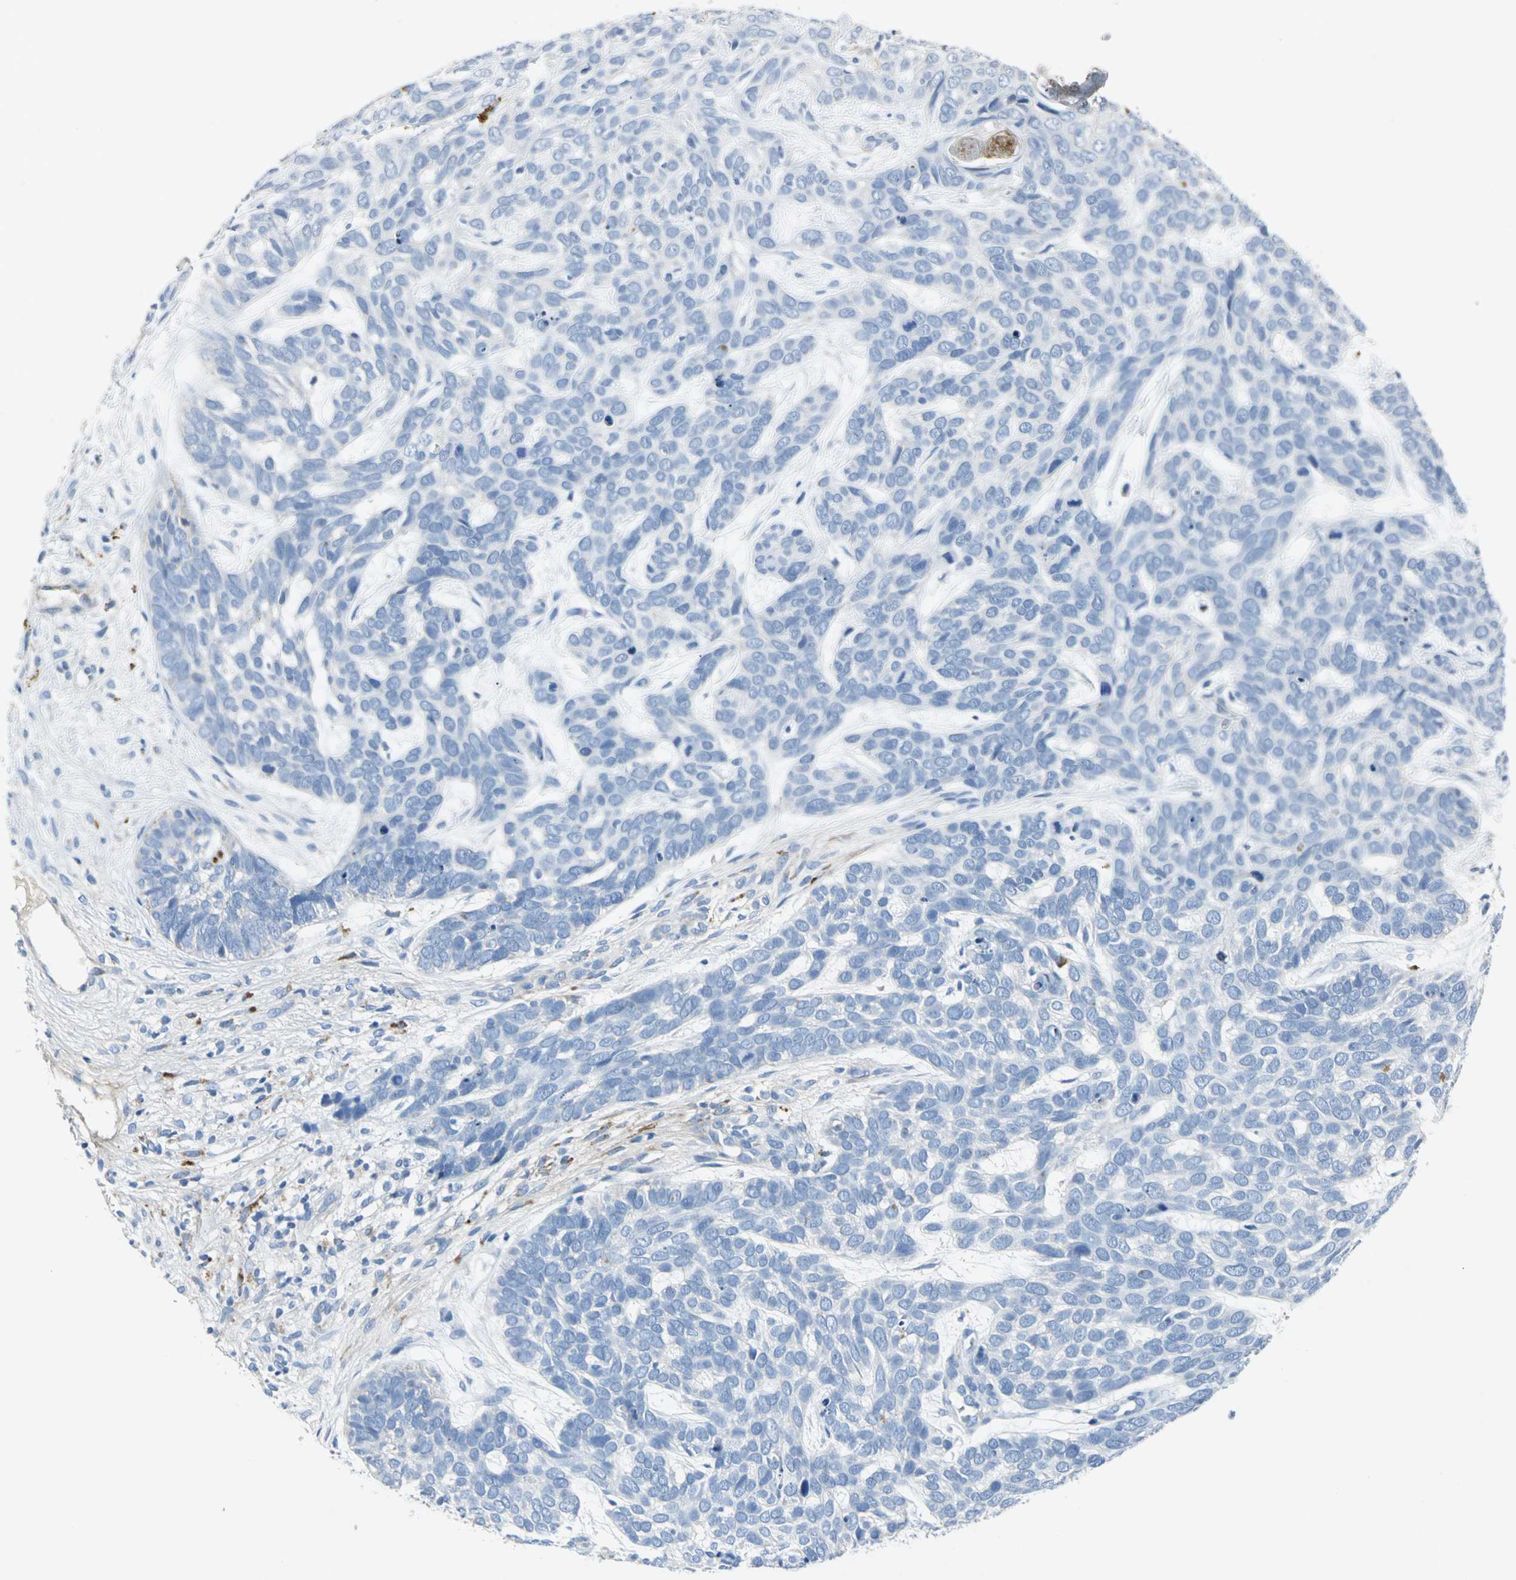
{"staining": {"intensity": "negative", "quantity": "none", "location": "none"}, "tissue": "skin cancer", "cell_type": "Tumor cells", "image_type": "cancer", "snomed": [{"axis": "morphology", "description": "Basal cell carcinoma"}, {"axis": "topography", "description": "Skin"}], "caption": "Immunohistochemistry (IHC) of skin basal cell carcinoma shows no staining in tumor cells. The staining was performed using DAB to visualize the protein expression in brown, while the nuclei were stained in blue with hematoxylin (Magnification: 20x).", "gene": "EFNB3", "patient": {"sex": "male", "age": 87}}